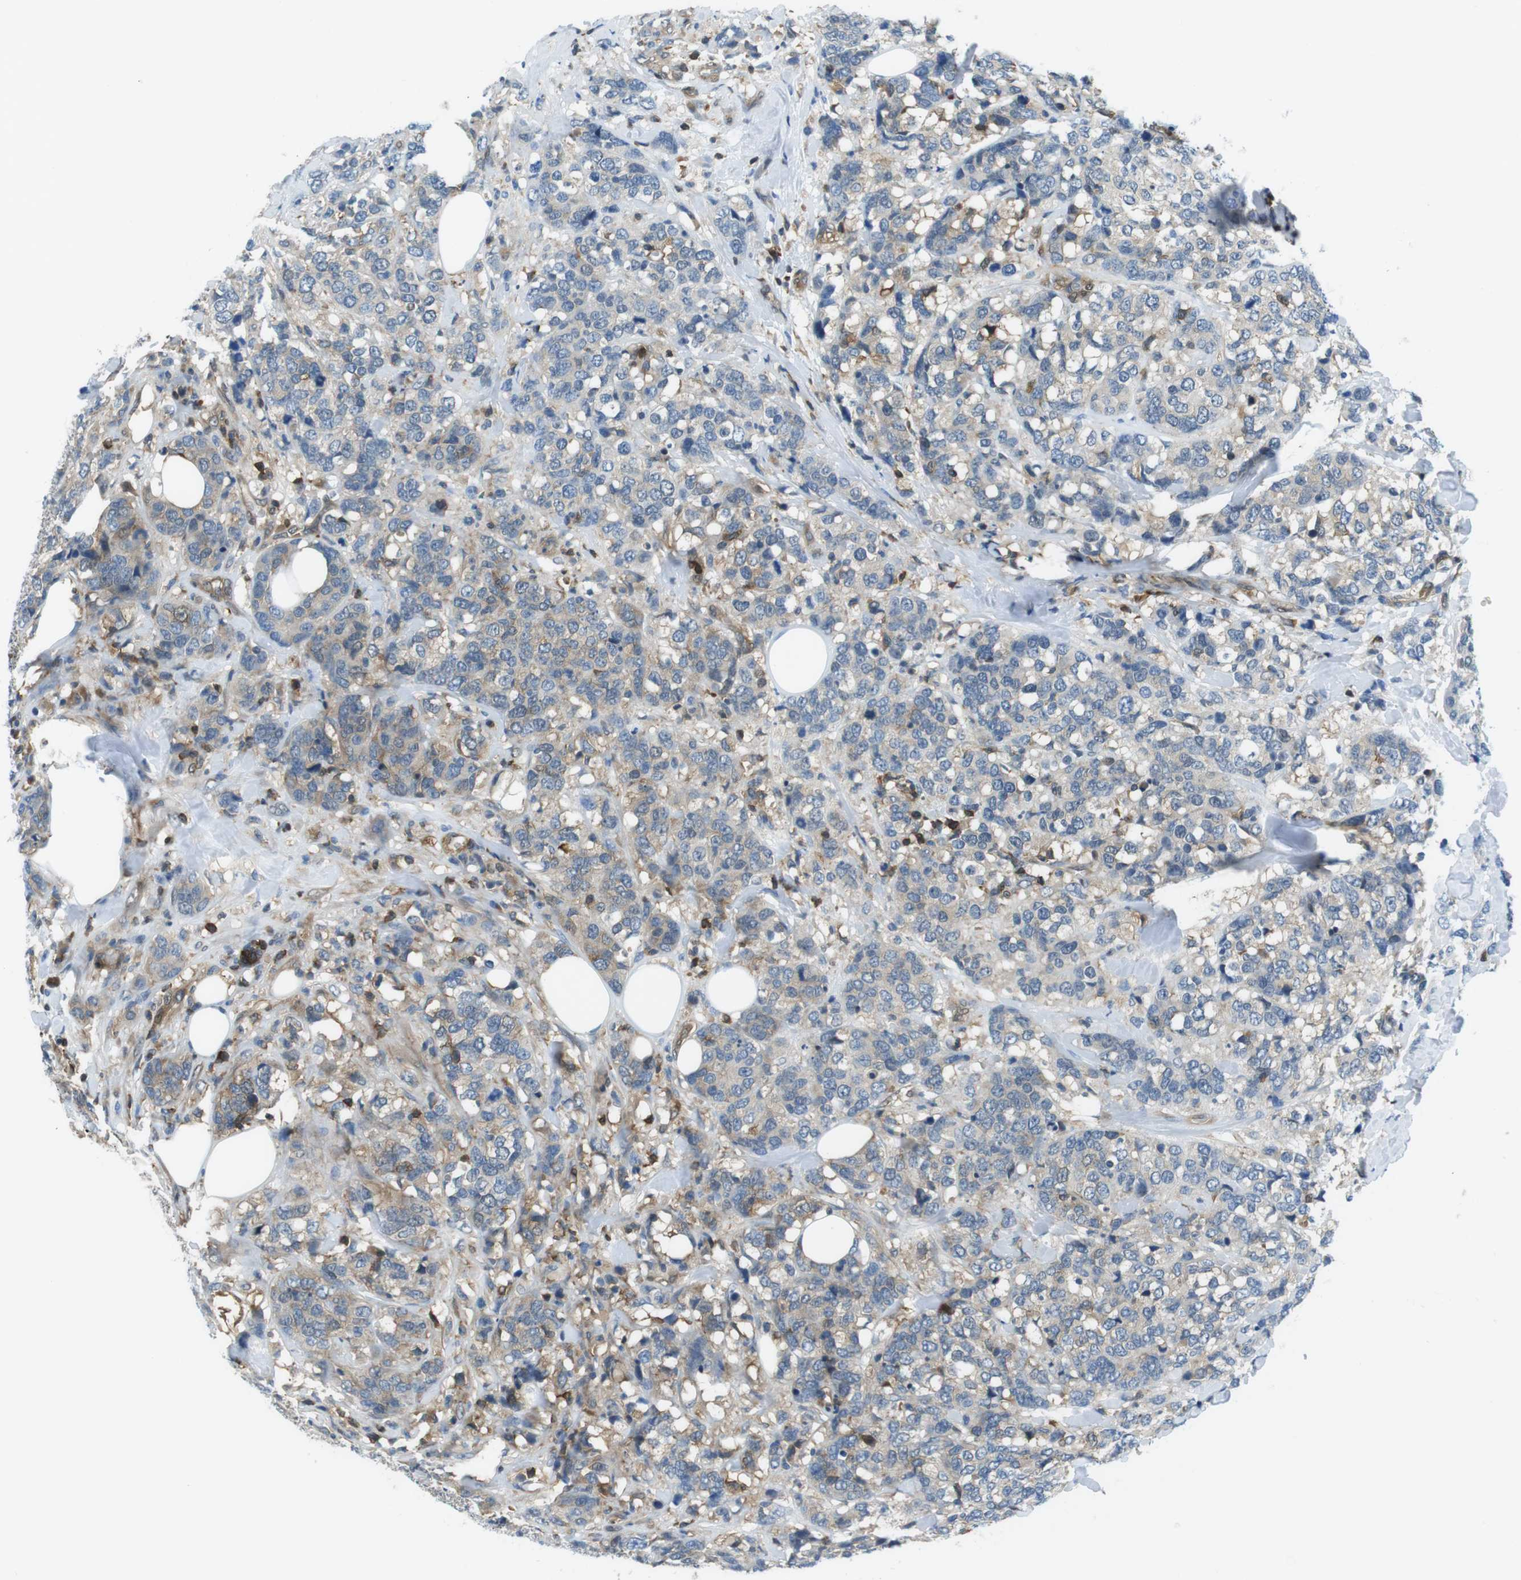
{"staining": {"intensity": "weak", "quantity": ">75%", "location": "cytoplasmic/membranous"}, "tissue": "breast cancer", "cell_type": "Tumor cells", "image_type": "cancer", "snomed": [{"axis": "morphology", "description": "Lobular carcinoma"}, {"axis": "topography", "description": "Breast"}], "caption": "A histopathology image of lobular carcinoma (breast) stained for a protein reveals weak cytoplasmic/membranous brown staining in tumor cells.", "gene": "TES", "patient": {"sex": "female", "age": 59}}